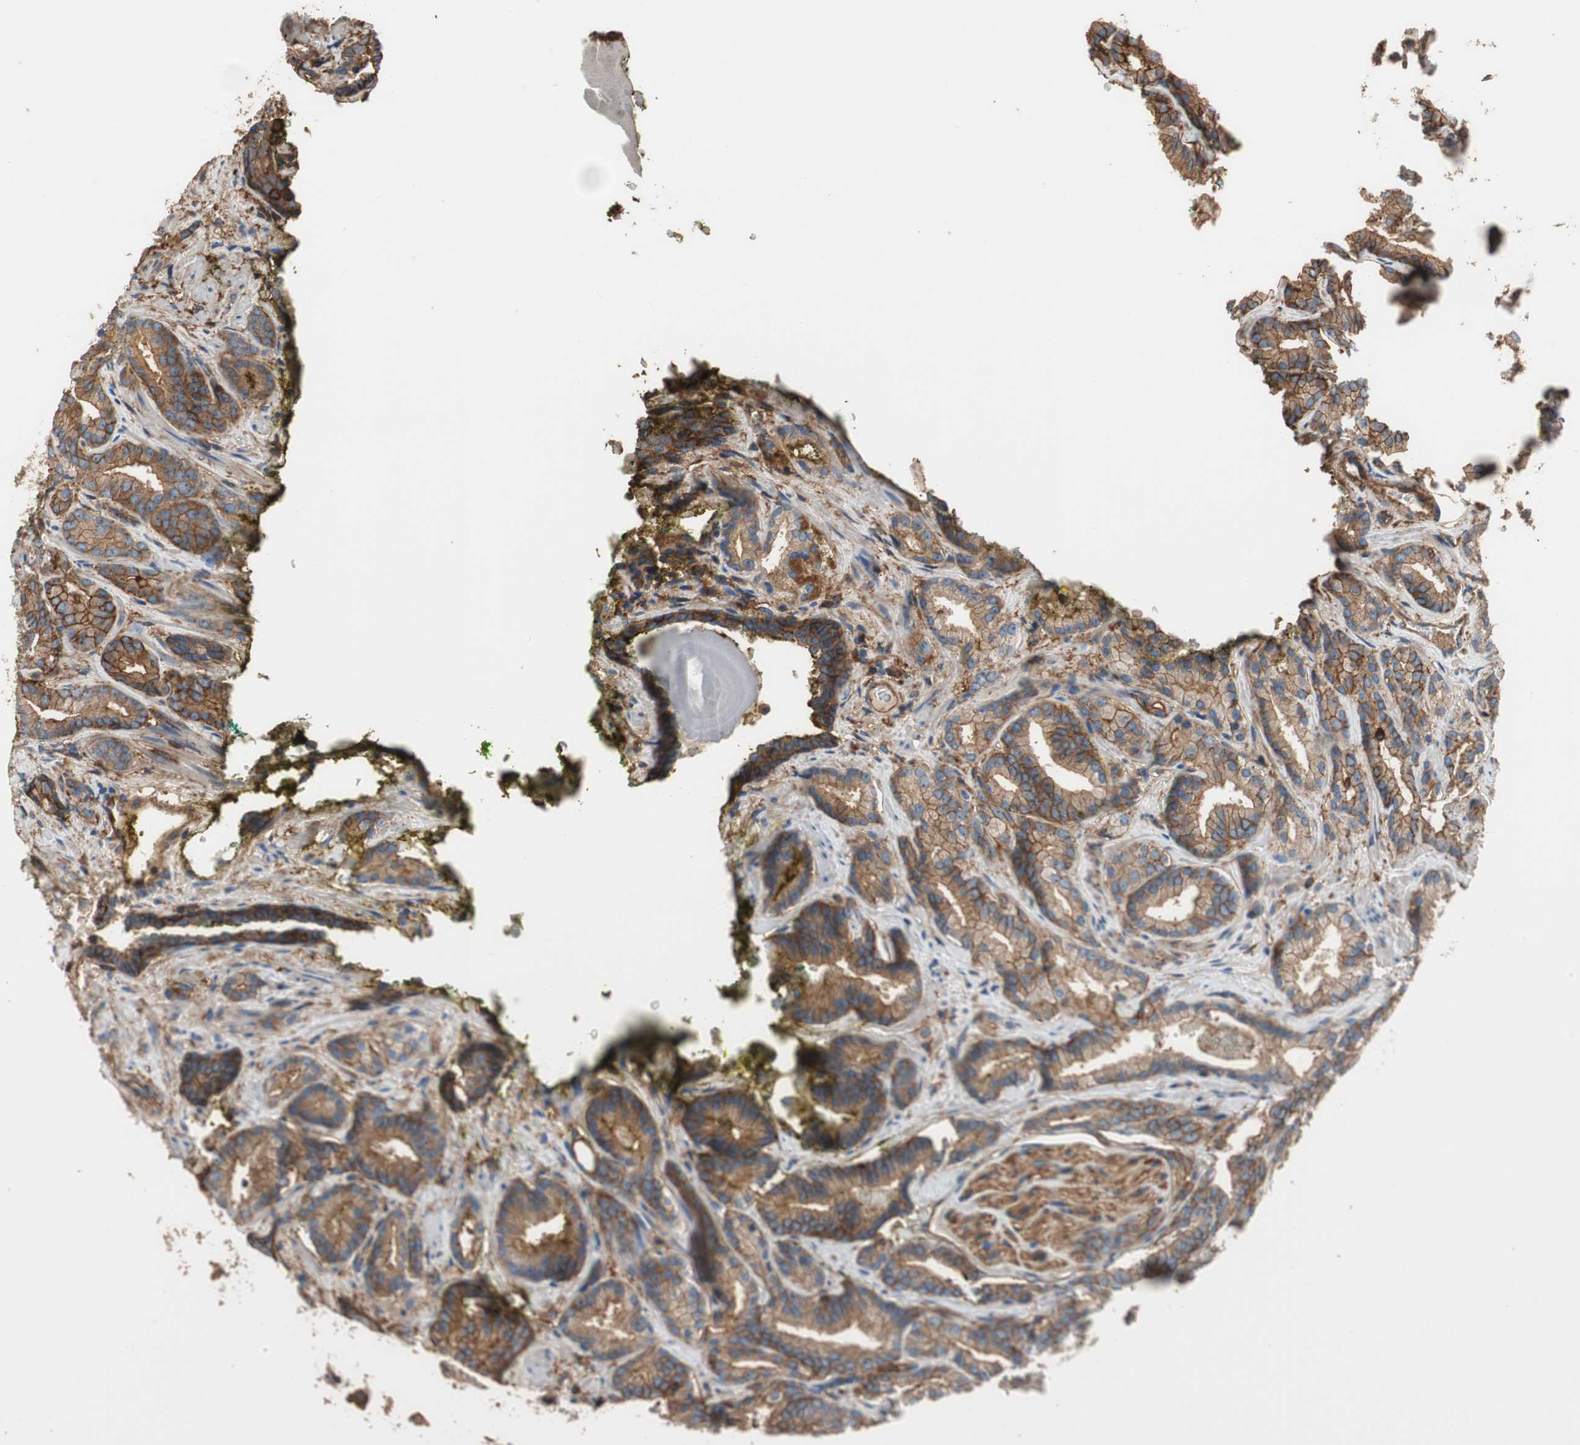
{"staining": {"intensity": "moderate", "quantity": ">75%", "location": "cytoplasmic/membranous"}, "tissue": "prostate cancer", "cell_type": "Tumor cells", "image_type": "cancer", "snomed": [{"axis": "morphology", "description": "Adenocarcinoma, Low grade"}, {"axis": "topography", "description": "Prostate"}], "caption": "IHC micrograph of prostate adenocarcinoma (low-grade) stained for a protein (brown), which demonstrates medium levels of moderate cytoplasmic/membranous positivity in approximately >75% of tumor cells.", "gene": "IL1RL1", "patient": {"sex": "male", "age": 63}}